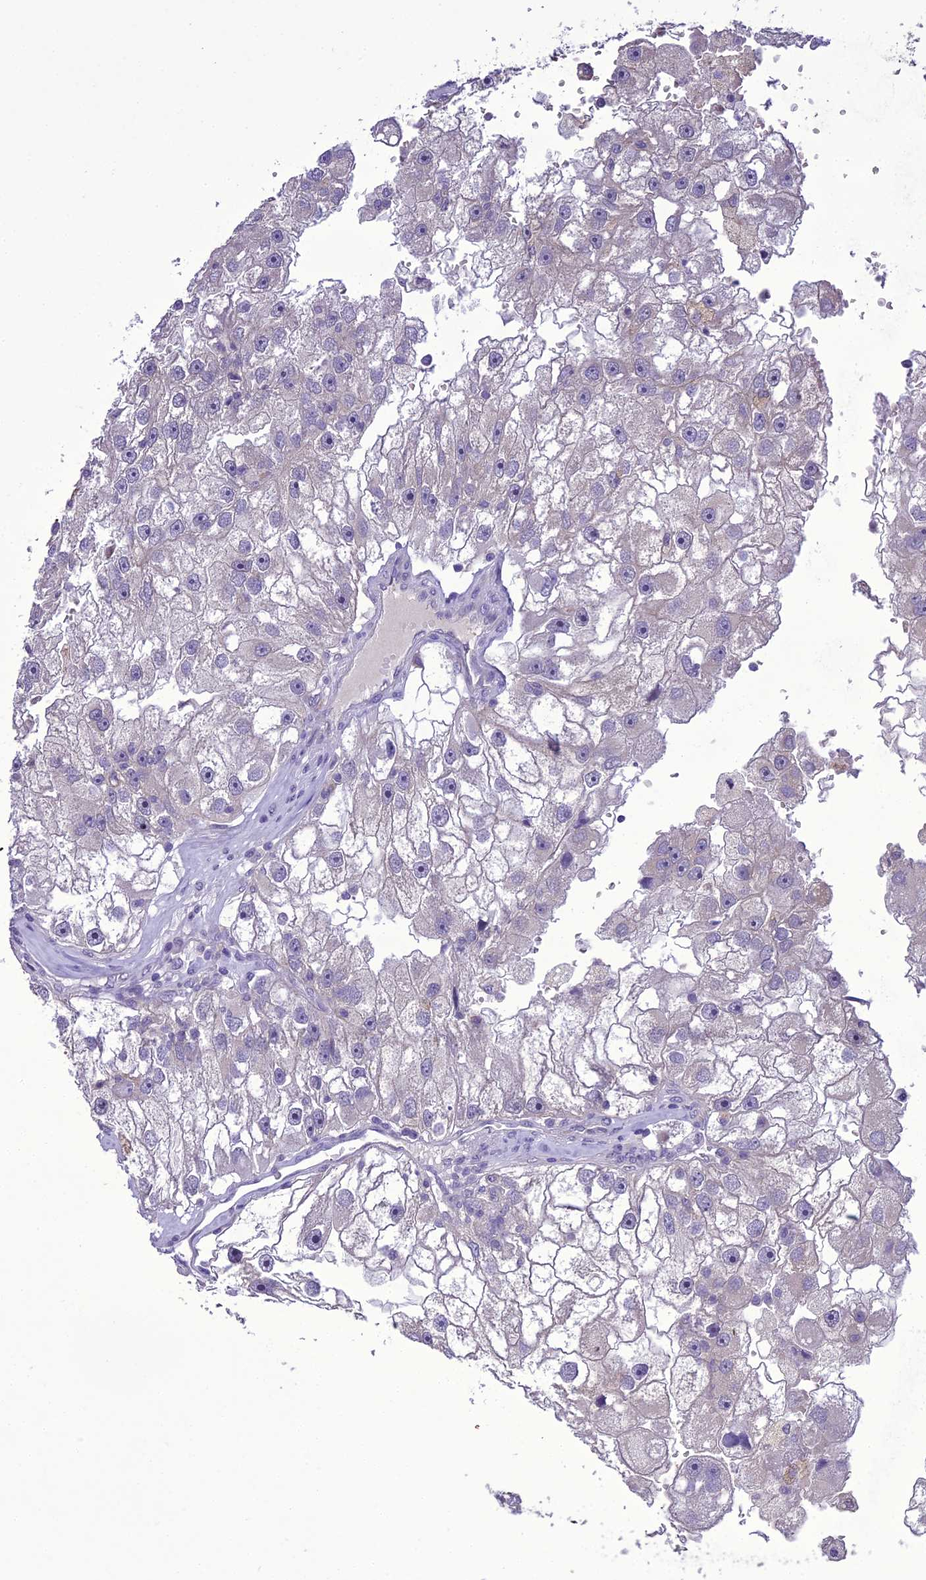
{"staining": {"intensity": "negative", "quantity": "none", "location": "none"}, "tissue": "renal cancer", "cell_type": "Tumor cells", "image_type": "cancer", "snomed": [{"axis": "morphology", "description": "Adenocarcinoma, NOS"}, {"axis": "topography", "description": "Kidney"}], "caption": "Protein analysis of renal cancer (adenocarcinoma) reveals no significant staining in tumor cells.", "gene": "SCRT1", "patient": {"sex": "male", "age": 63}}